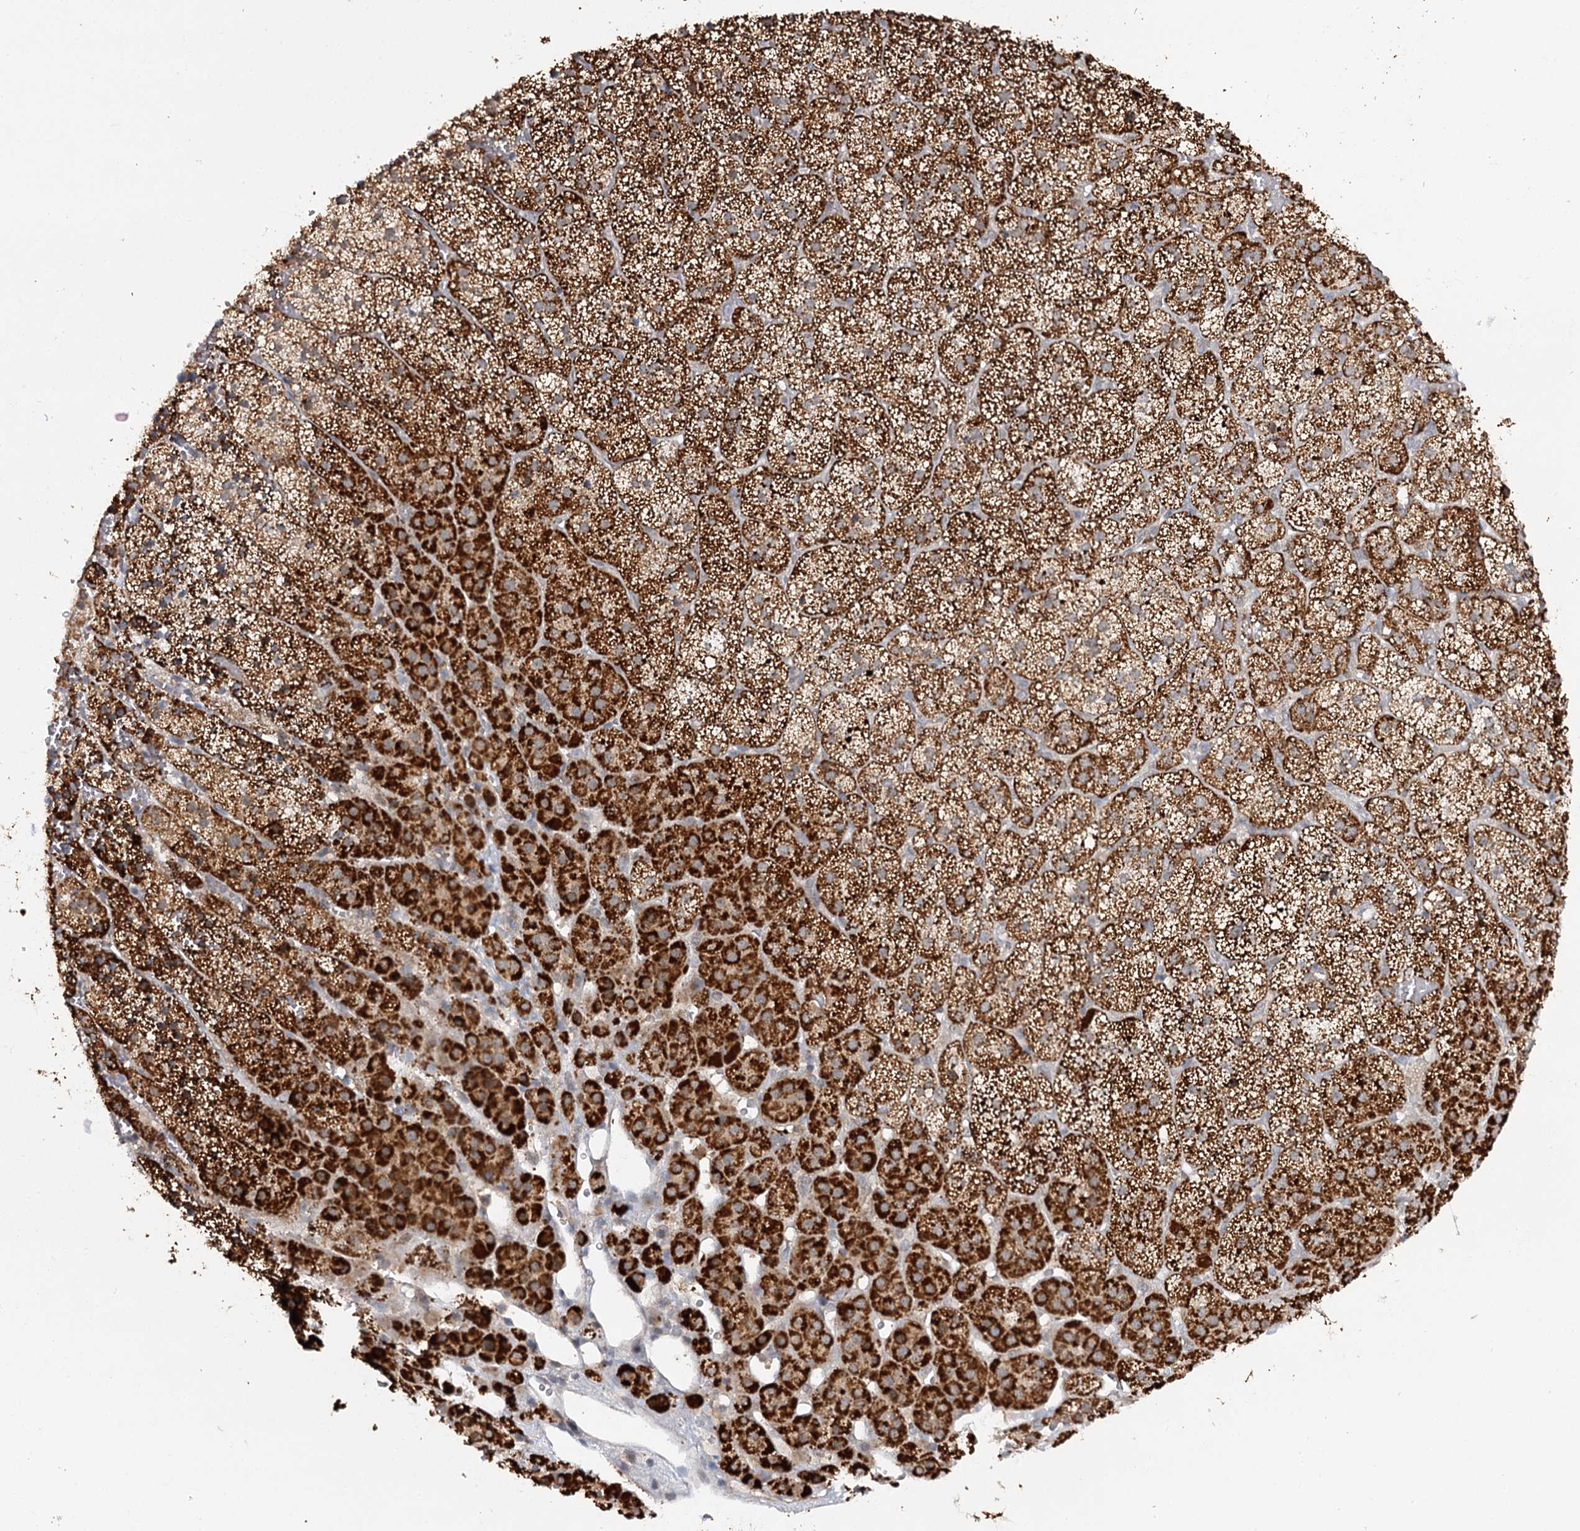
{"staining": {"intensity": "strong", "quantity": ">75%", "location": "cytoplasmic/membranous"}, "tissue": "adrenal gland", "cell_type": "Glandular cells", "image_type": "normal", "snomed": [{"axis": "morphology", "description": "Normal tissue, NOS"}, {"axis": "topography", "description": "Adrenal gland"}], "caption": "A high amount of strong cytoplasmic/membranous staining is appreciated in approximately >75% of glandular cells in benign adrenal gland.", "gene": "ZNRF3", "patient": {"sex": "female", "age": 44}}